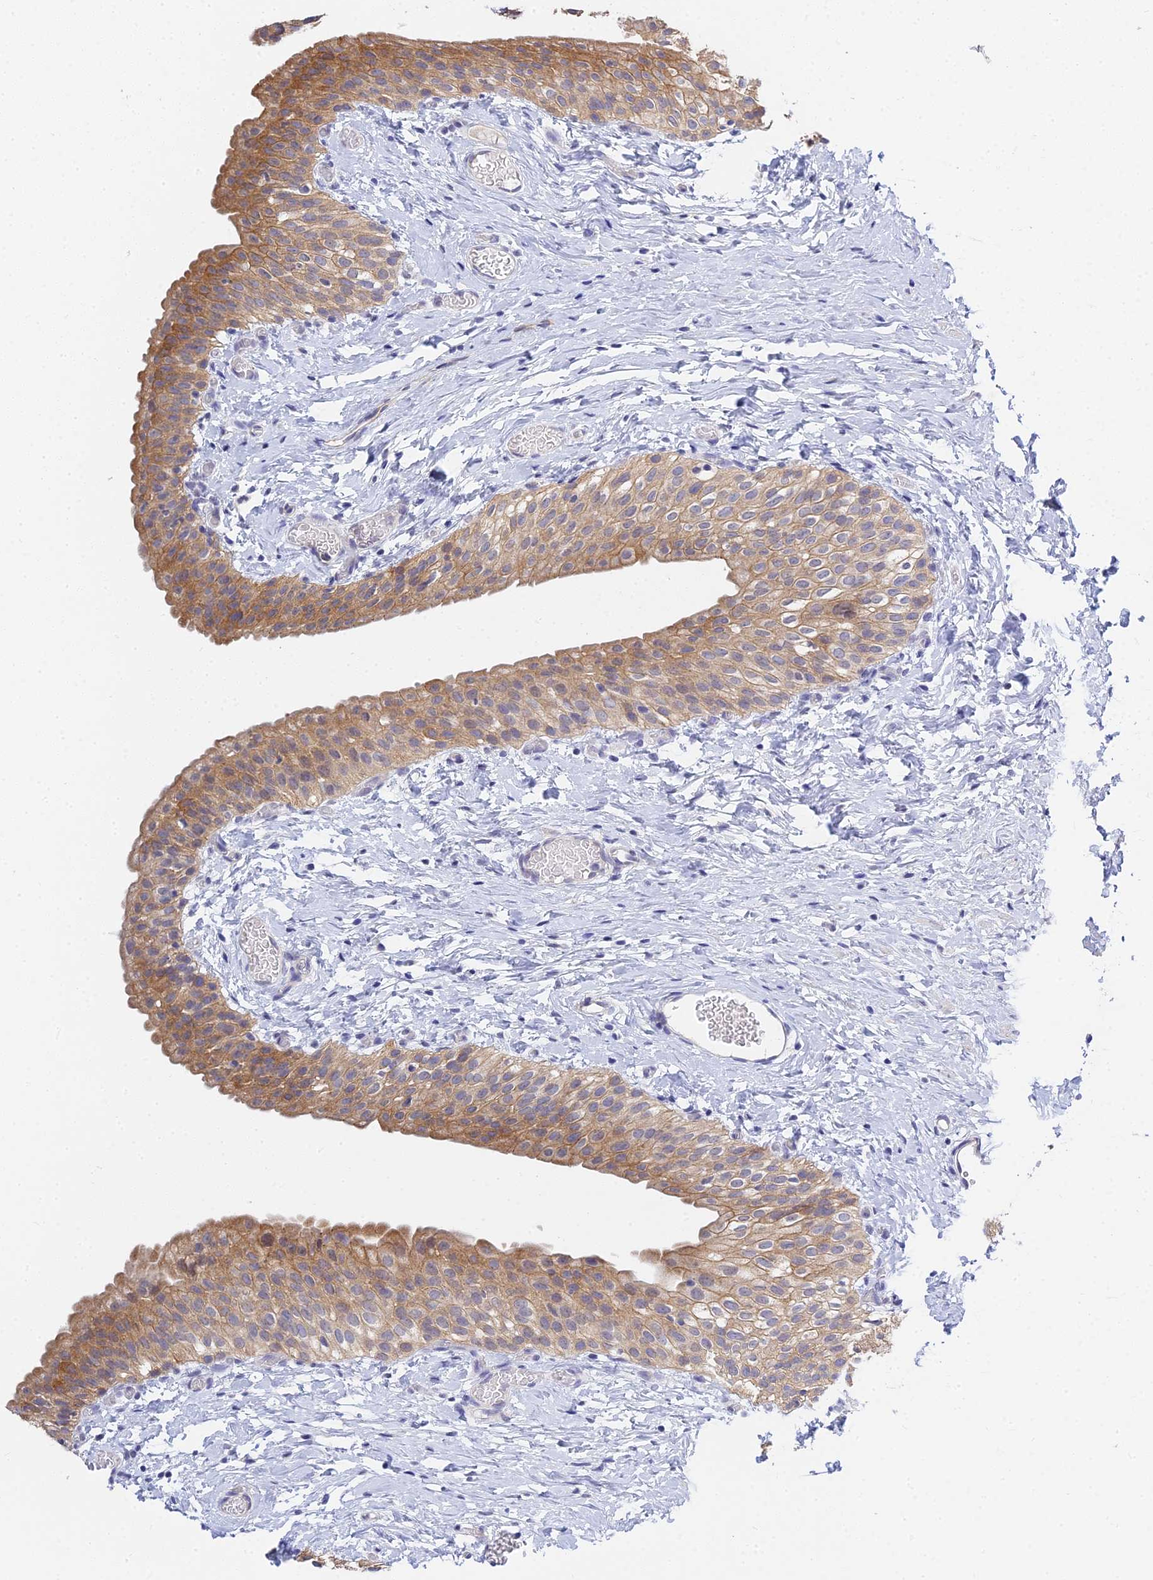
{"staining": {"intensity": "moderate", "quantity": ">75%", "location": "cytoplasmic/membranous"}, "tissue": "urinary bladder", "cell_type": "Urothelial cells", "image_type": "normal", "snomed": [{"axis": "morphology", "description": "Normal tissue, NOS"}, {"axis": "topography", "description": "Urinary bladder"}], "caption": "Urinary bladder stained with DAB (3,3'-diaminobenzidine) immunohistochemistry (IHC) shows medium levels of moderate cytoplasmic/membranous positivity in approximately >75% of urothelial cells.", "gene": "HOXB1", "patient": {"sex": "male", "age": 1}}